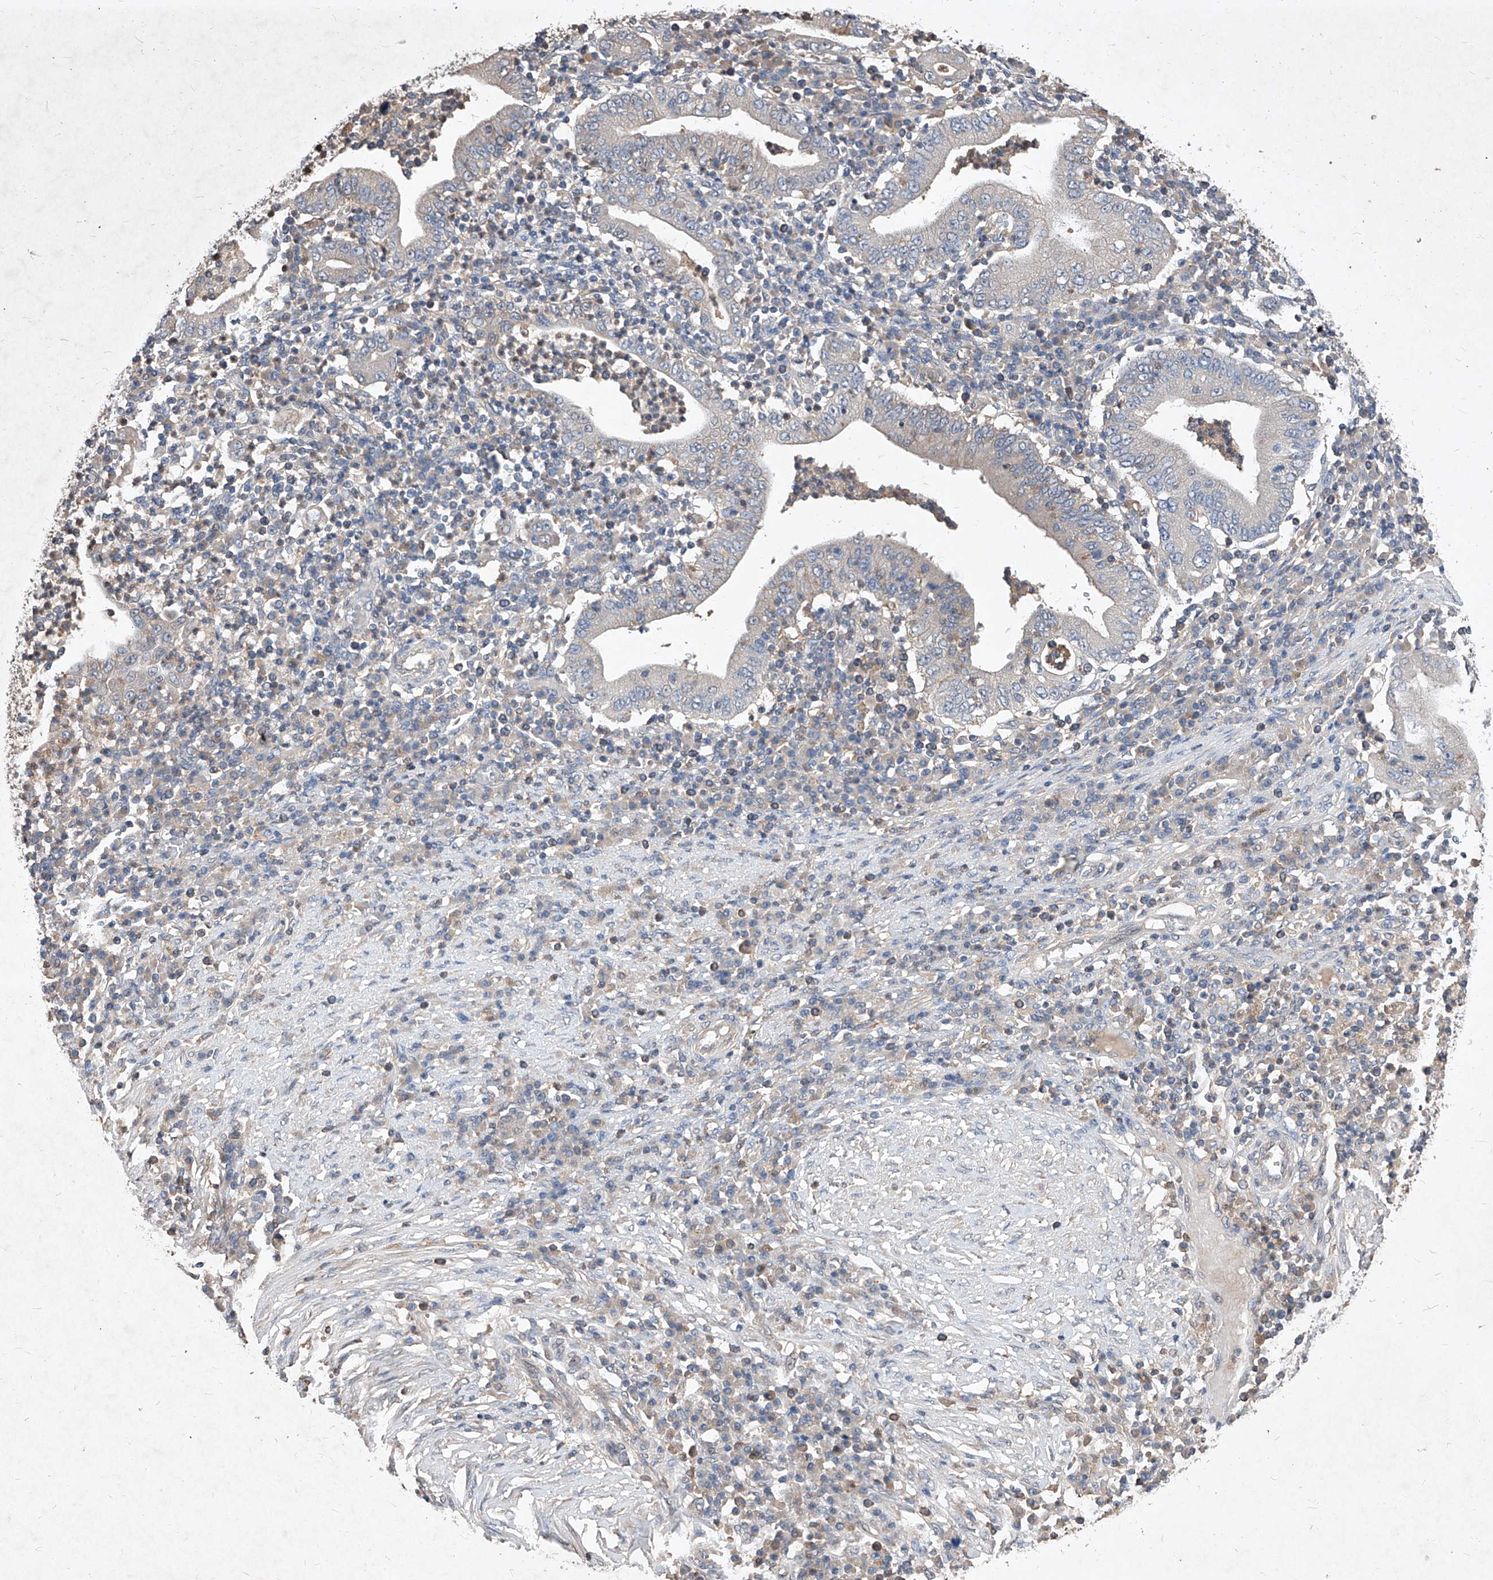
{"staining": {"intensity": "negative", "quantity": "none", "location": "none"}, "tissue": "stomach cancer", "cell_type": "Tumor cells", "image_type": "cancer", "snomed": [{"axis": "morphology", "description": "Normal tissue, NOS"}, {"axis": "morphology", "description": "Adenocarcinoma, NOS"}, {"axis": "topography", "description": "Esophagus"}, {"axis": "topography", "description": "Stomach, upper"}, {"axis": "topography", "description": "Peripheral nerve tissue"}], "caption": "A photomicrograph of human adenocarcinoma (stomach) is negative for staining in tumor cells.", "gene": "SYNGR1", "patient": {"sex": "male", "age": 62}}